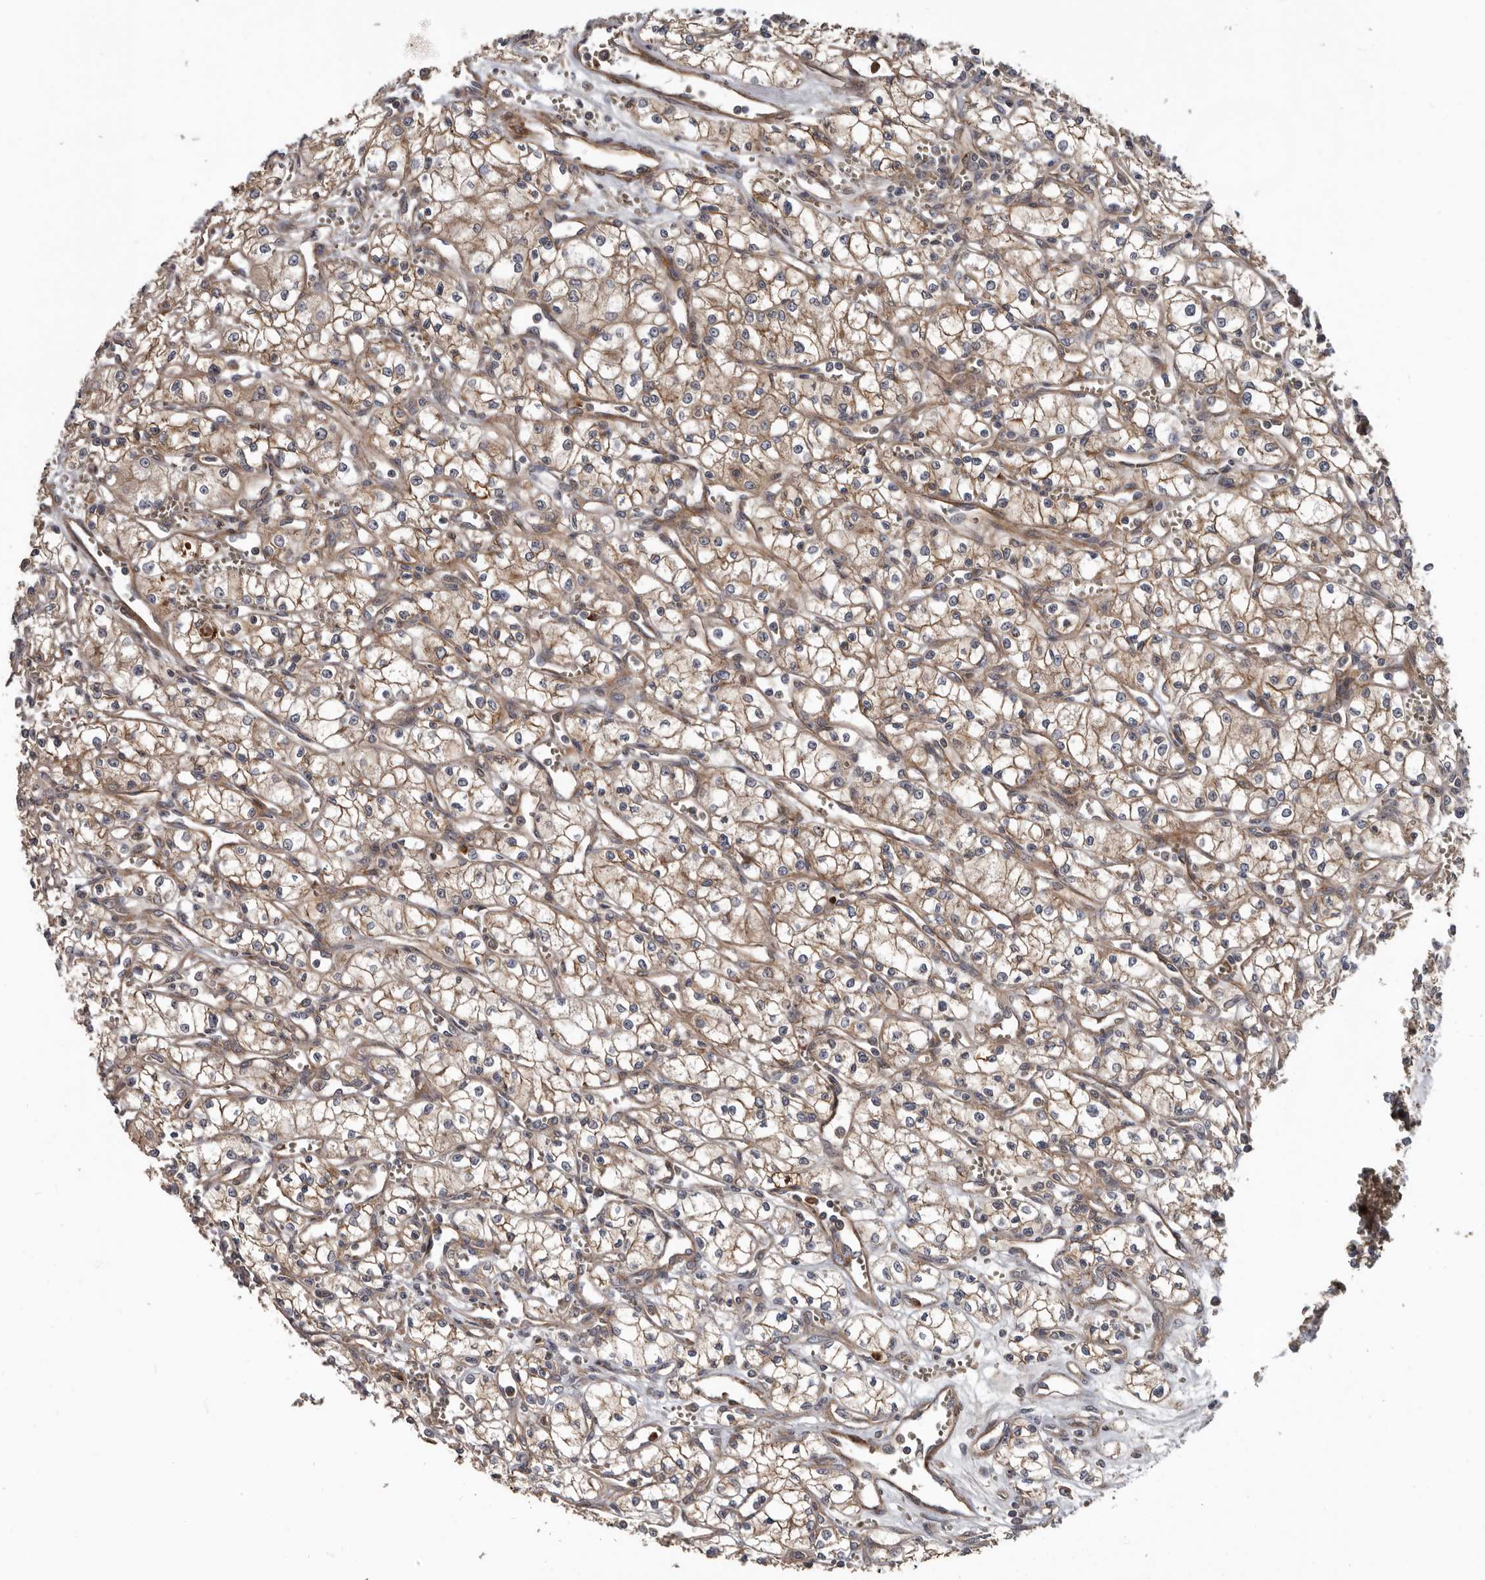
{"staining": {"intensity": "weak", "quantity": ">75%", "location": "cytoplasmic/membranous"}, "tissue": "renal cancer", "cell_type": "Tumor cells", "image_type": "cancer", "snomed": [{"axis": "morphology", "description": "Adenocarcinoma, NOS"}, {"axis": "topography", "description": "Kidney"}], "caption": "This micrograph reveals IHC staining of renal cancer (adenocarcinoma), with low weak cytoplasmic/membranous staining in approximately >75% of tumor cells.", "gene": "ARHGEF5", "patient": {"sex": "male", "age": 59}}